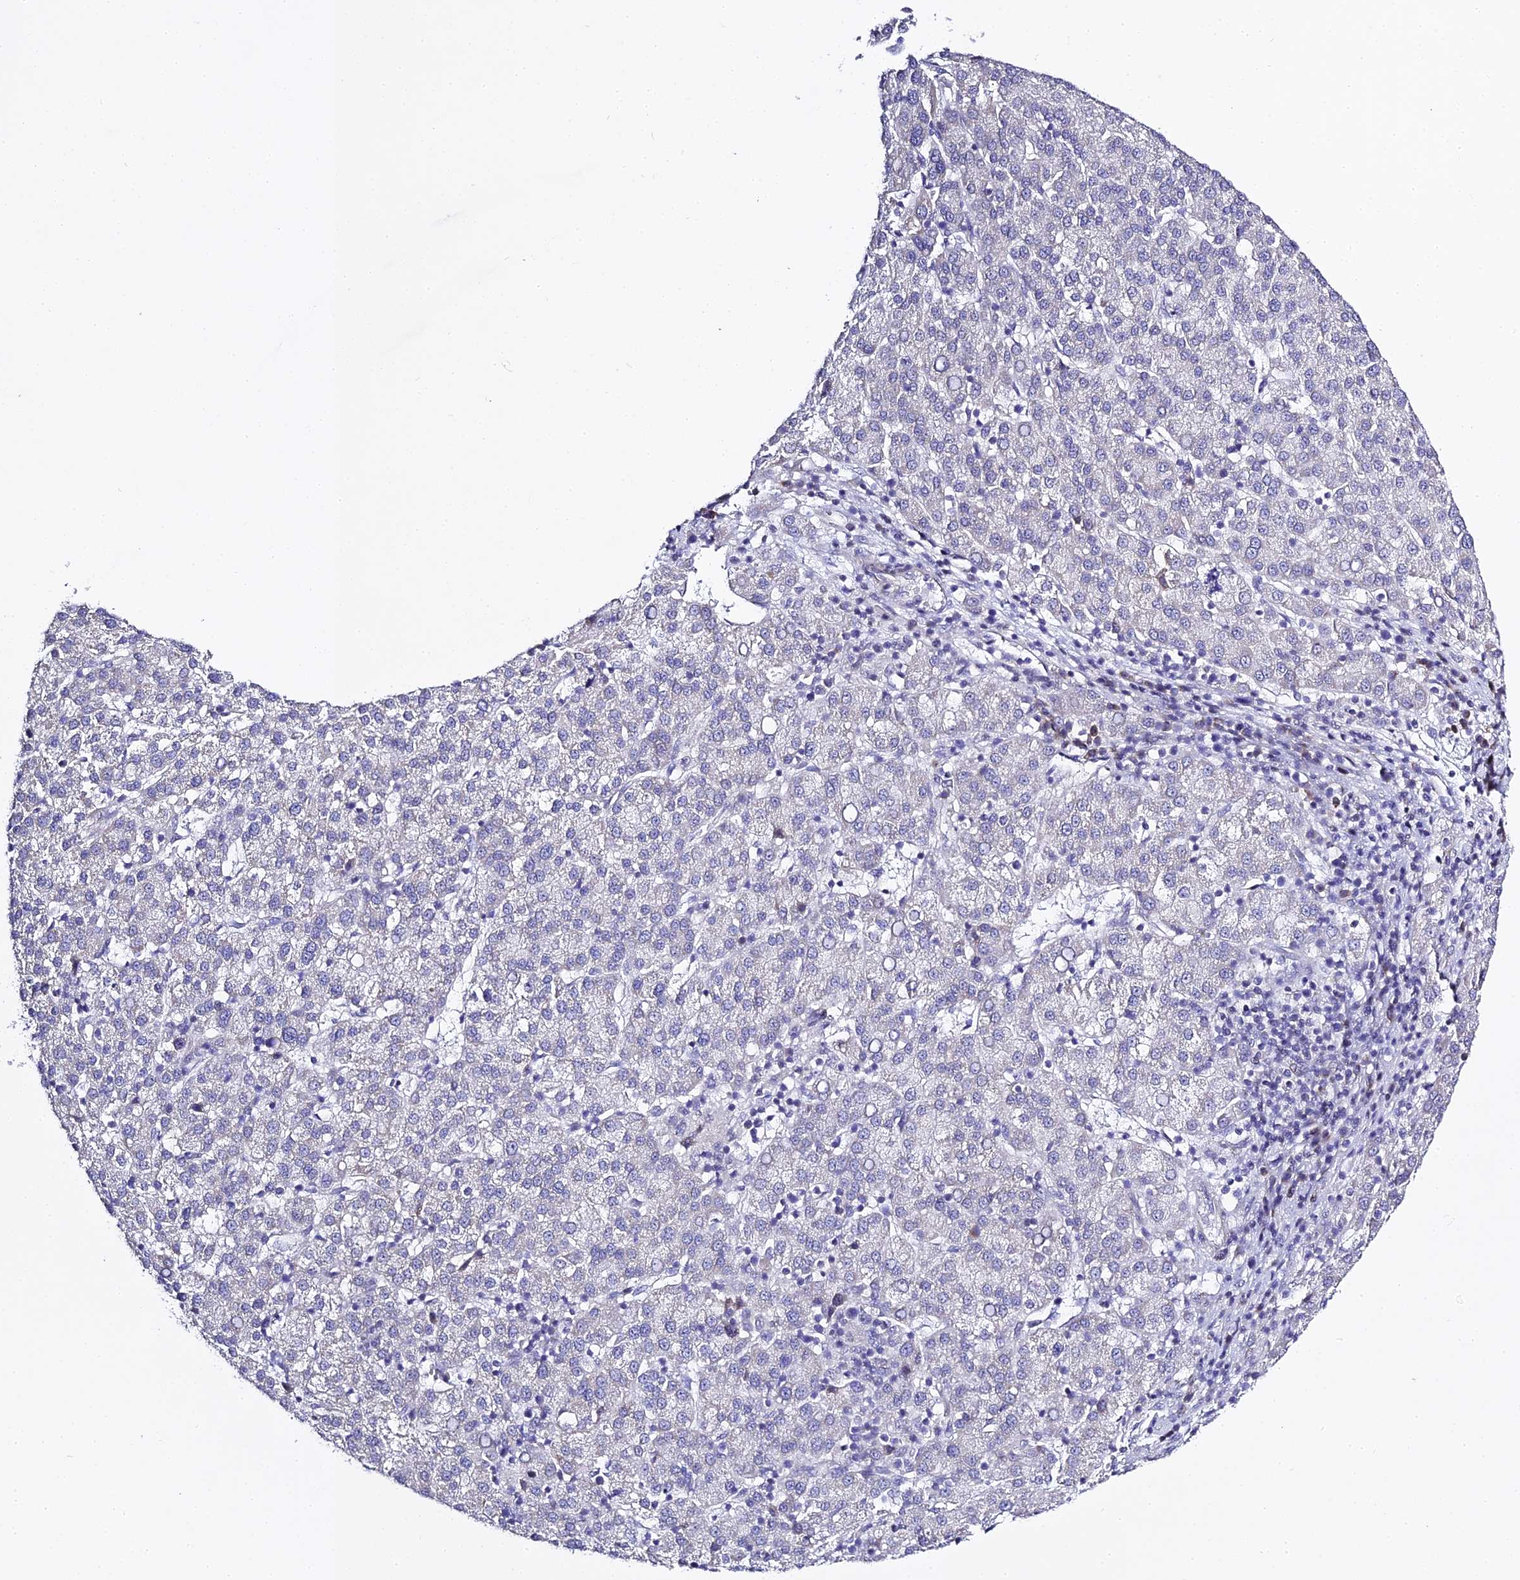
{"staining": {"intensity": "negative", "quantity": "none", "location": "none"}, "tissue": "liver cancer", "cell_type": "Tumor cells", "image_type": "cancer", "snomed": [{"axis": "morphology", "description": "Carcinoma, Hepatocellular, NOS"}, {"axis": "topography", "description": "Liver"}], "caption": "A photomicrograph of human liver hepatocellular carcinoma is negative for staining in tumor cells.", "gene": "SERP1", "patient": {"sex": "female", "age": 58}}